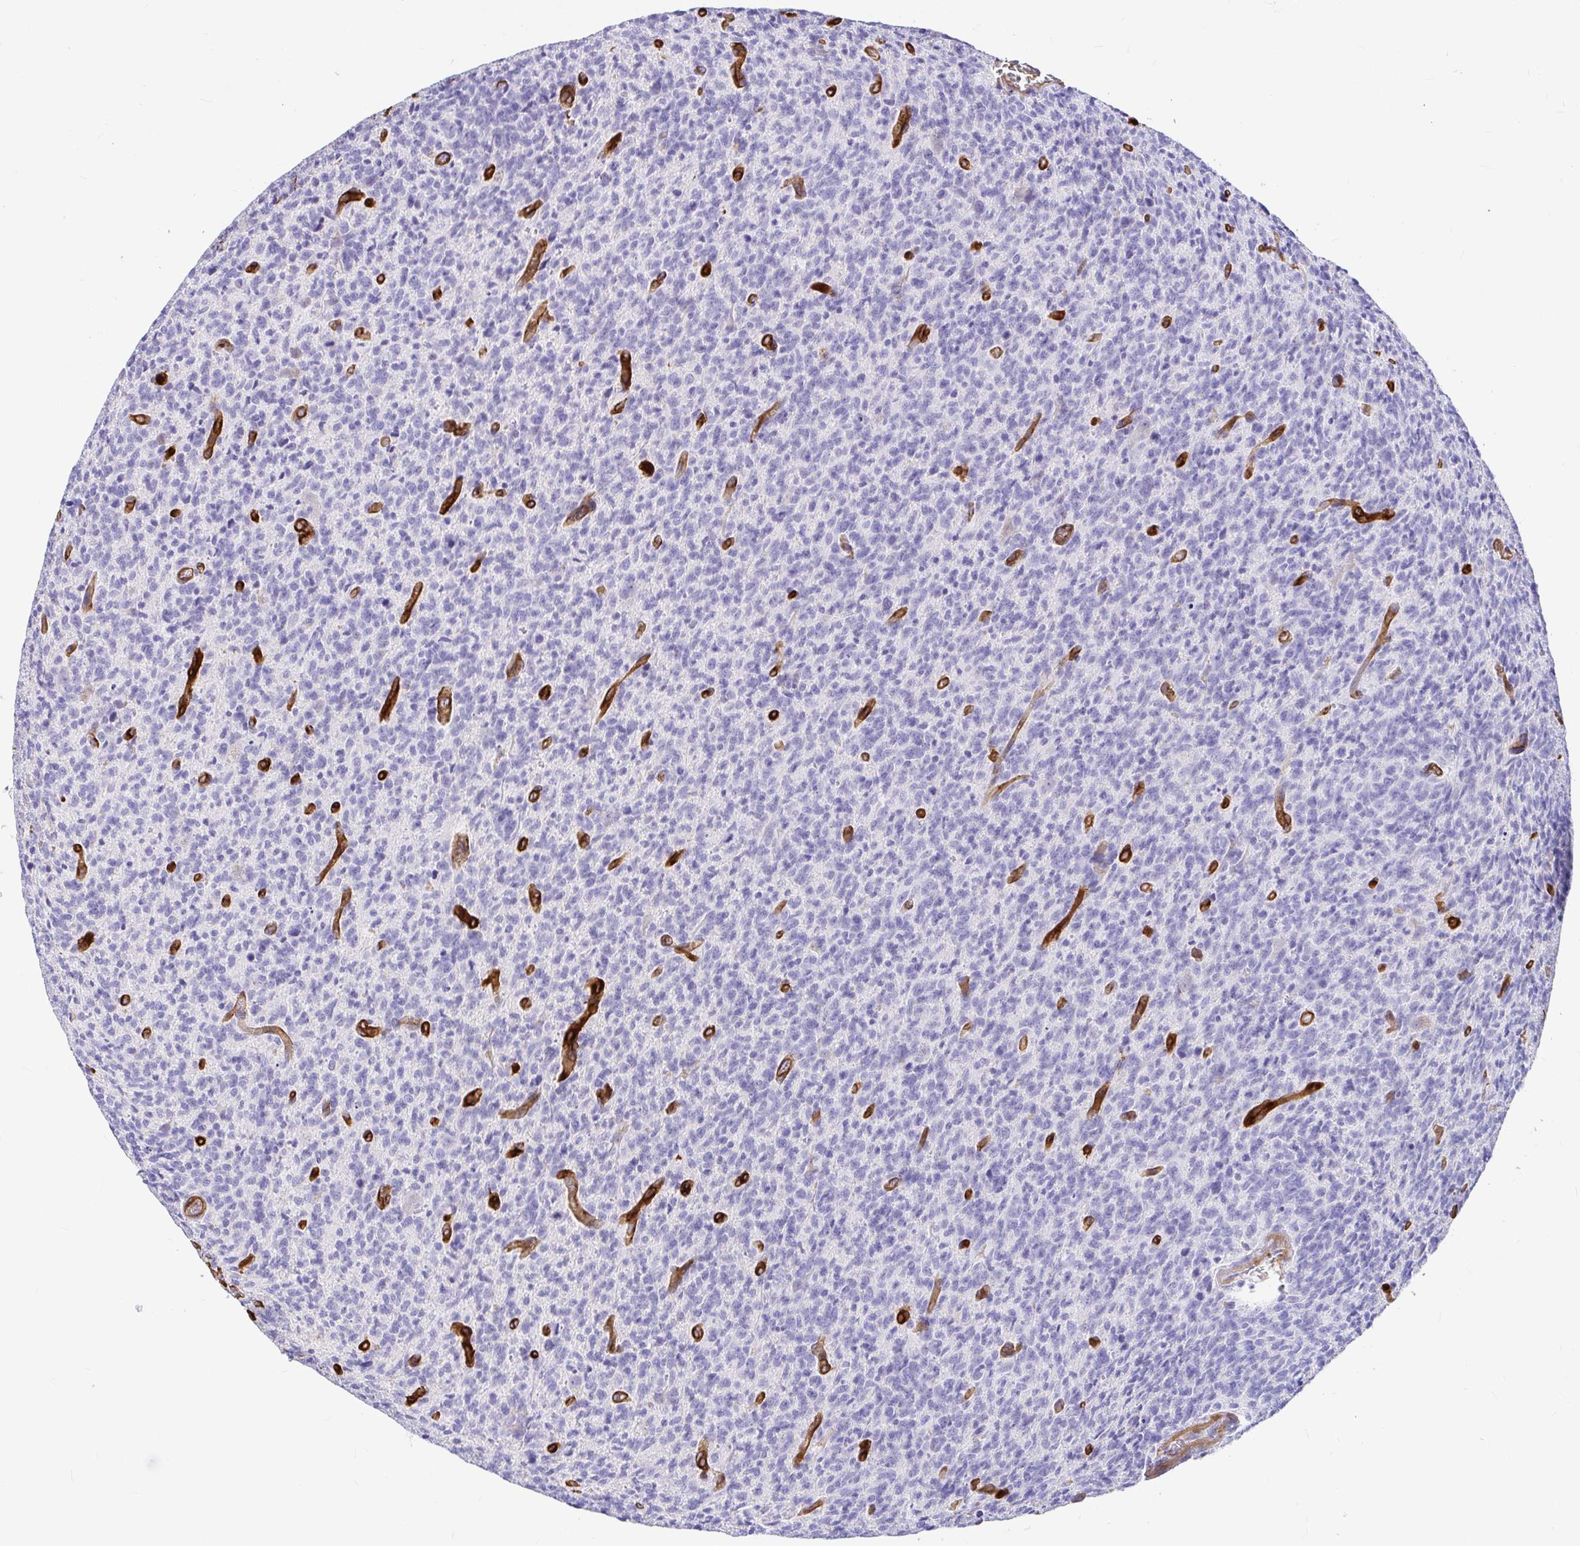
{"staining": {"intensity": "negative", "quantity": "none", "location": "none"}, "tissue": "glioma", "cell_type": "Tumor cells", "image_type": "cancer", "snomed": [{"axis": "morphology", "description": "Glioma, malignant, High grade"}, {"axis": "topography", "description": "Brain"}], "caption": "Immunohistochemical staining of glioma demonstrates no significant positivity in tumor cells.", "gene": "MYO1B", "patient": {"sex": "male", "age": 76}}